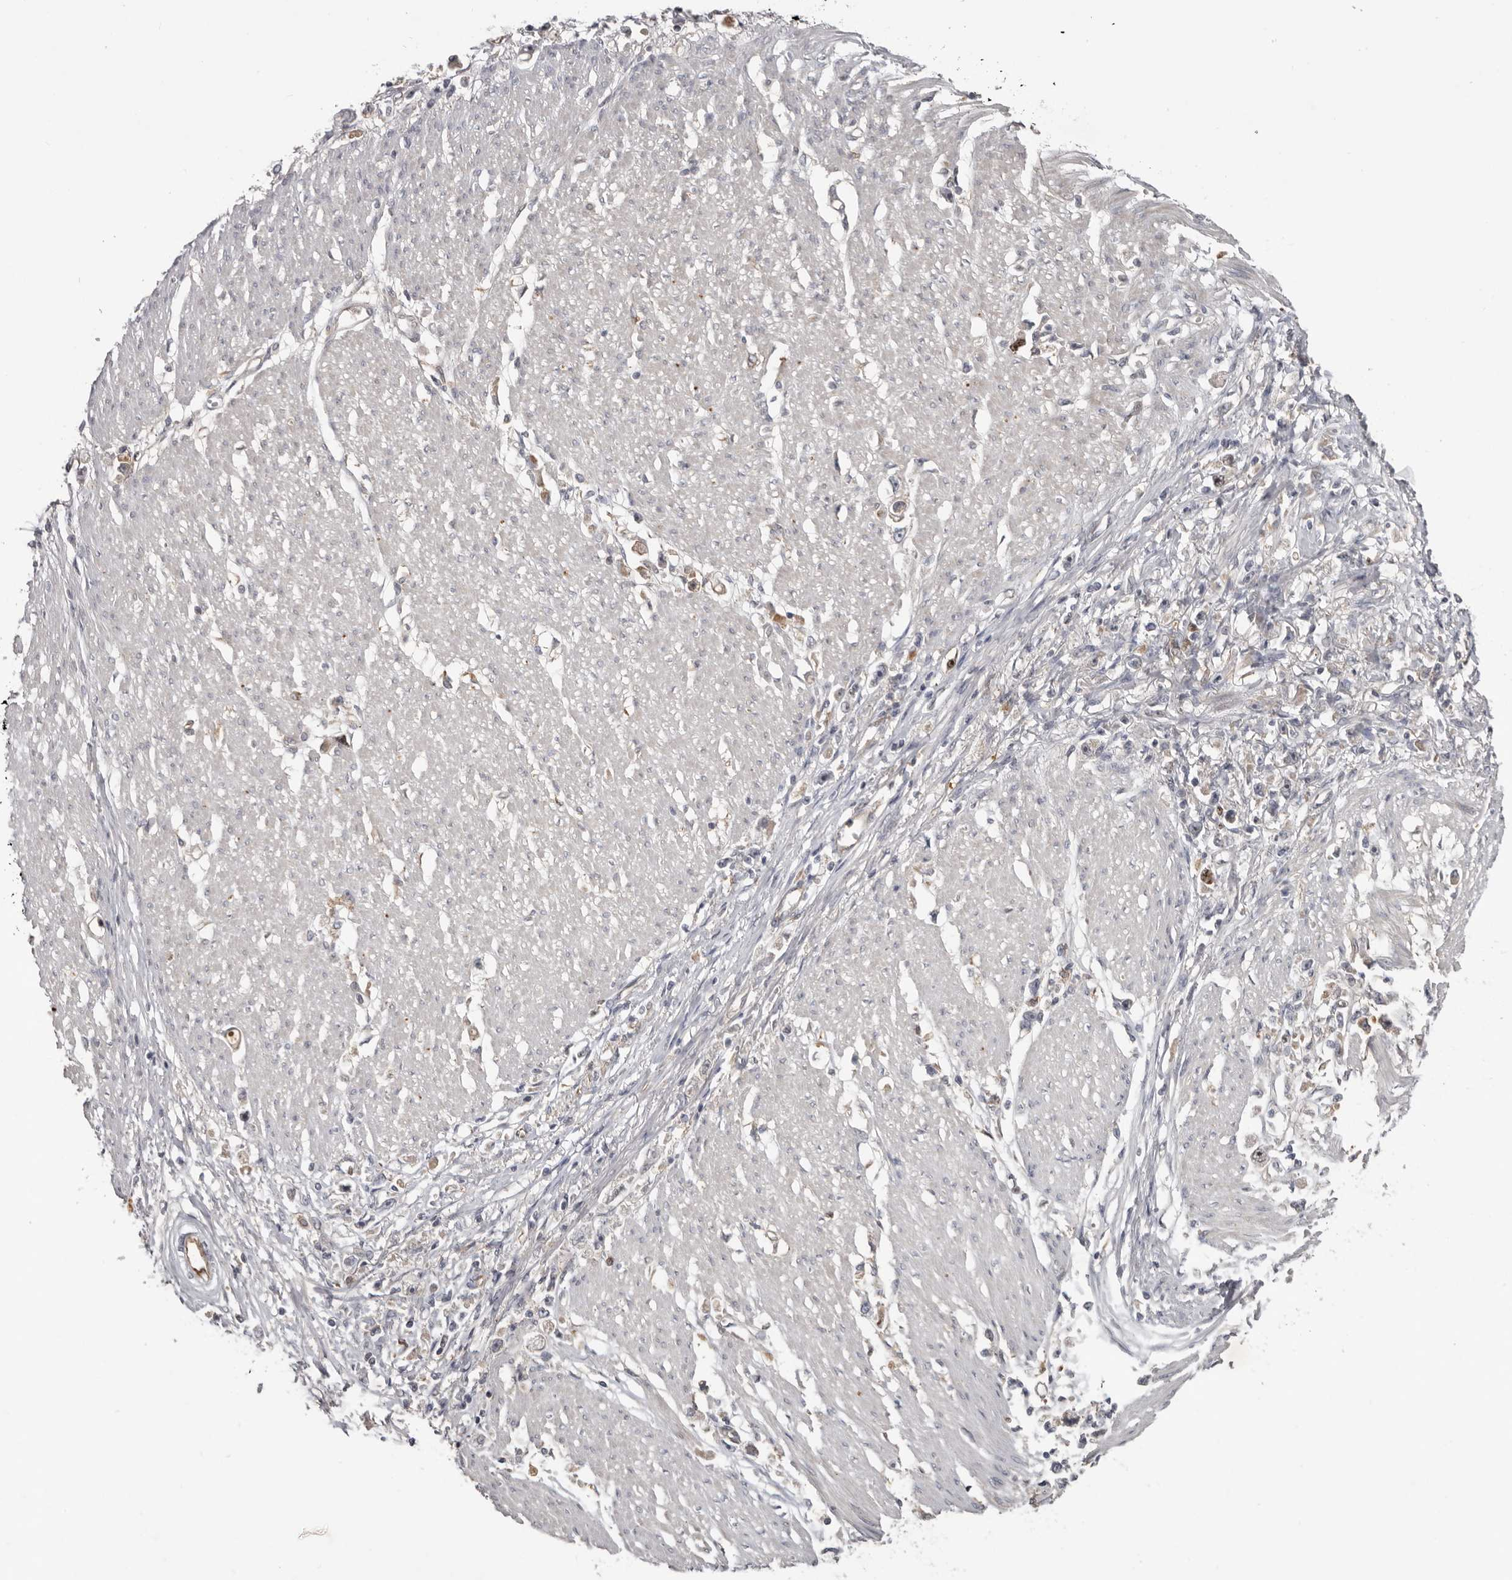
{"staining": {"intensity": "moderate", "quantity": "<25%", "location": "nuclear"}, "tissue": "stomach cancer", "cell_type": "Tumor cells", "image_type": "cancer", "snomed": [{"axis": "morphology", "description": "Adenocarcinoma, NOS"}, {"axis": "topography", "description": "Stomach"}], "caption": "This is a photomicrograph of immunohistochemistry staining of stomach cancer (adenocarcinoma), which shows moderate expression in the nuclear of tumor cells.", "gene": "CDCA8", "patient": {"sex": "female", "age": 59}}